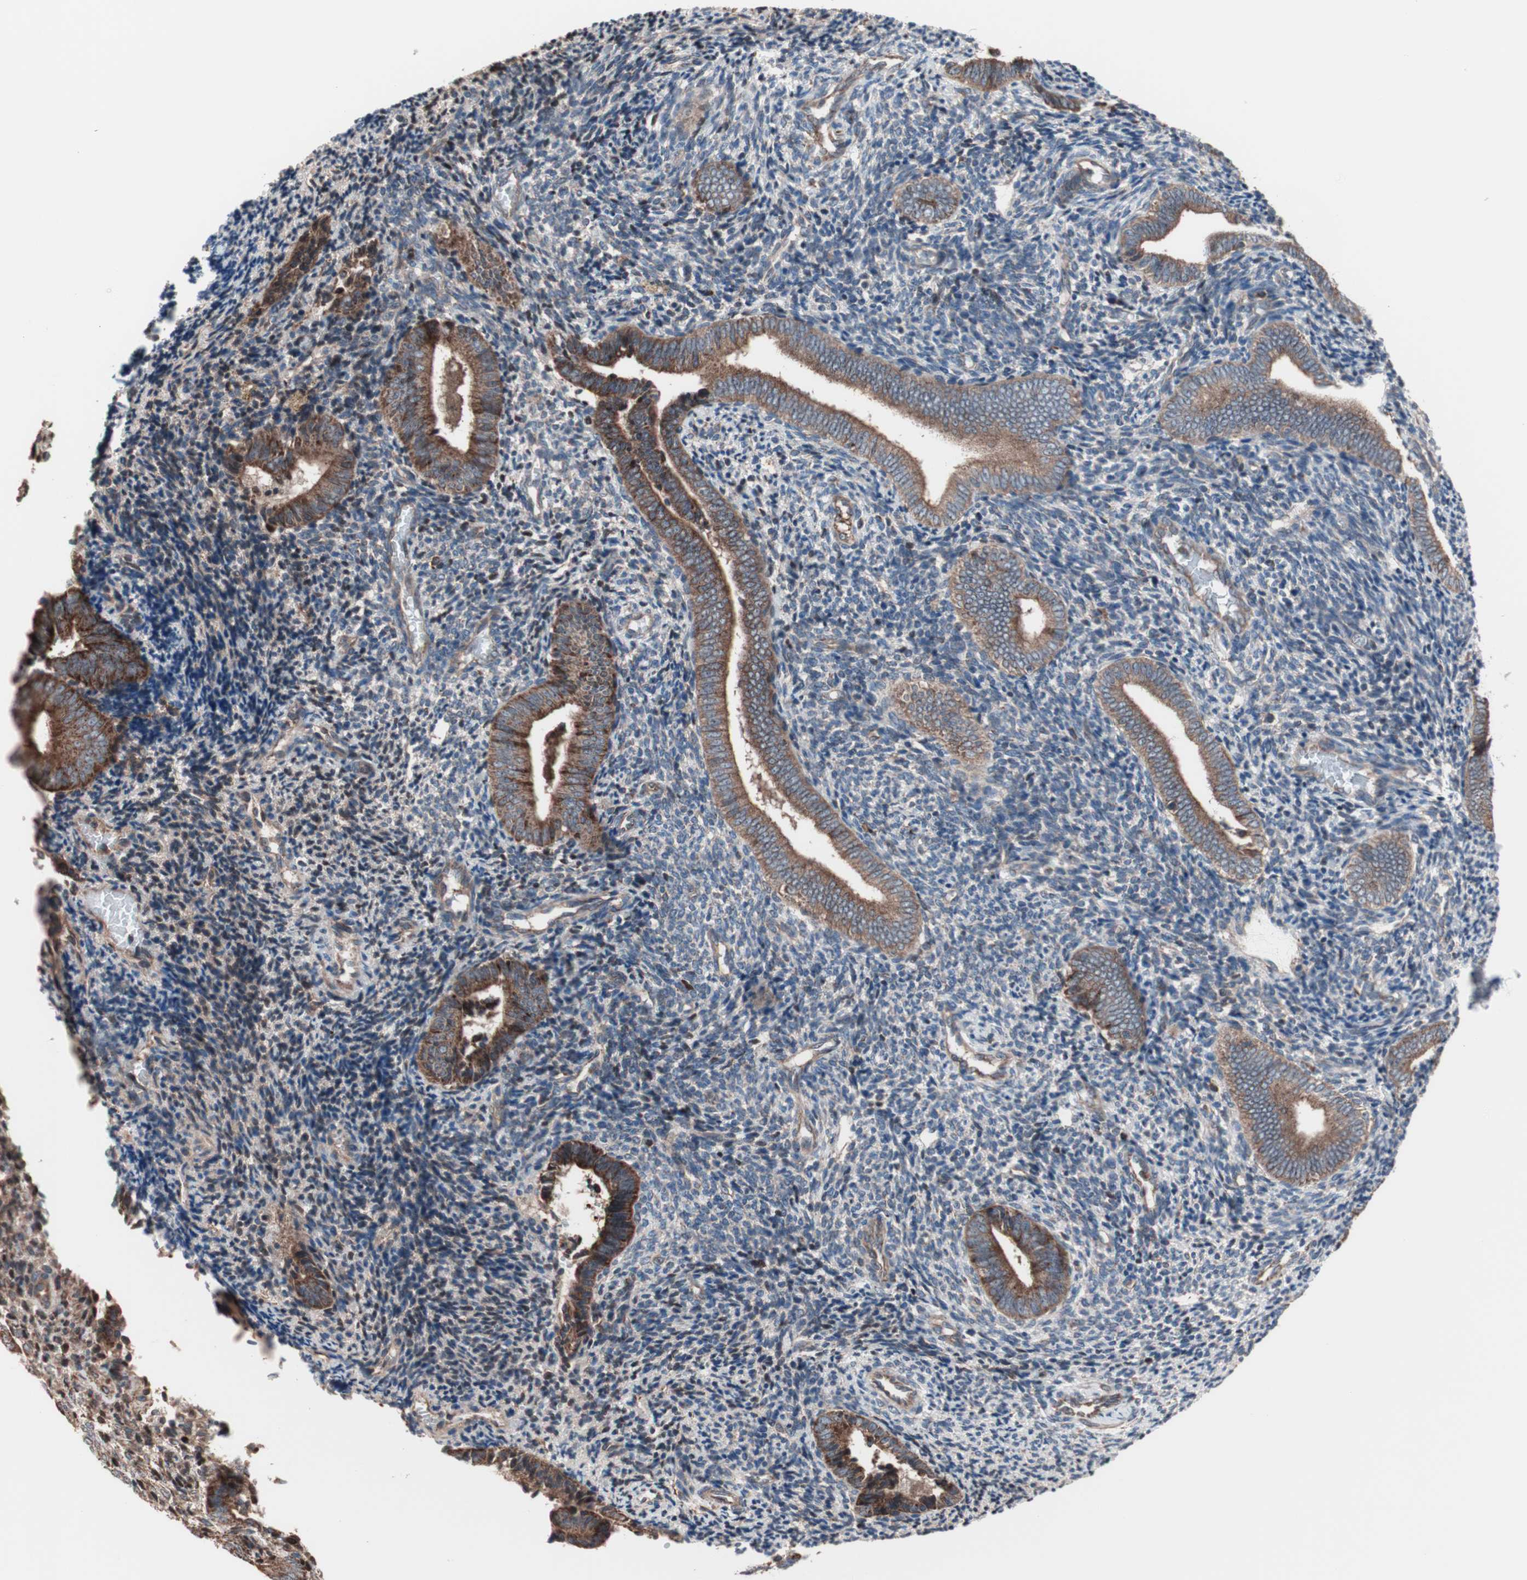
{"staining": {"intensity": "moderate", "quantity": "25%-75%", "location": "cytoplasmic/membranous"}, "tissue": "endometrium", "cell_type": "Cells in endometrial stroma", "image_type": "normal", "snomed": [{"axis": "morphology", "description": "Normal tissue, NOS"}, {"axis": "topography", "description": "Uterus"}, {"axis": "topography", "description": "Endometrium"}], "caption": "Immunohistochemistry staining of normal endometrium, which reveals medium levels of moderate cytoplasmic/membranous positivity in approximately 25%-75% of cells in endometrial stroma indicating moderate cytoplasmic/membranous protein positivity. The staining was performed using DAB (brown) for protein detection and nuclei were counterstained in hematoxylin (blue).", "gene": "CTTNBP2NL", "patient": {"sex": "female", "age": 33}}